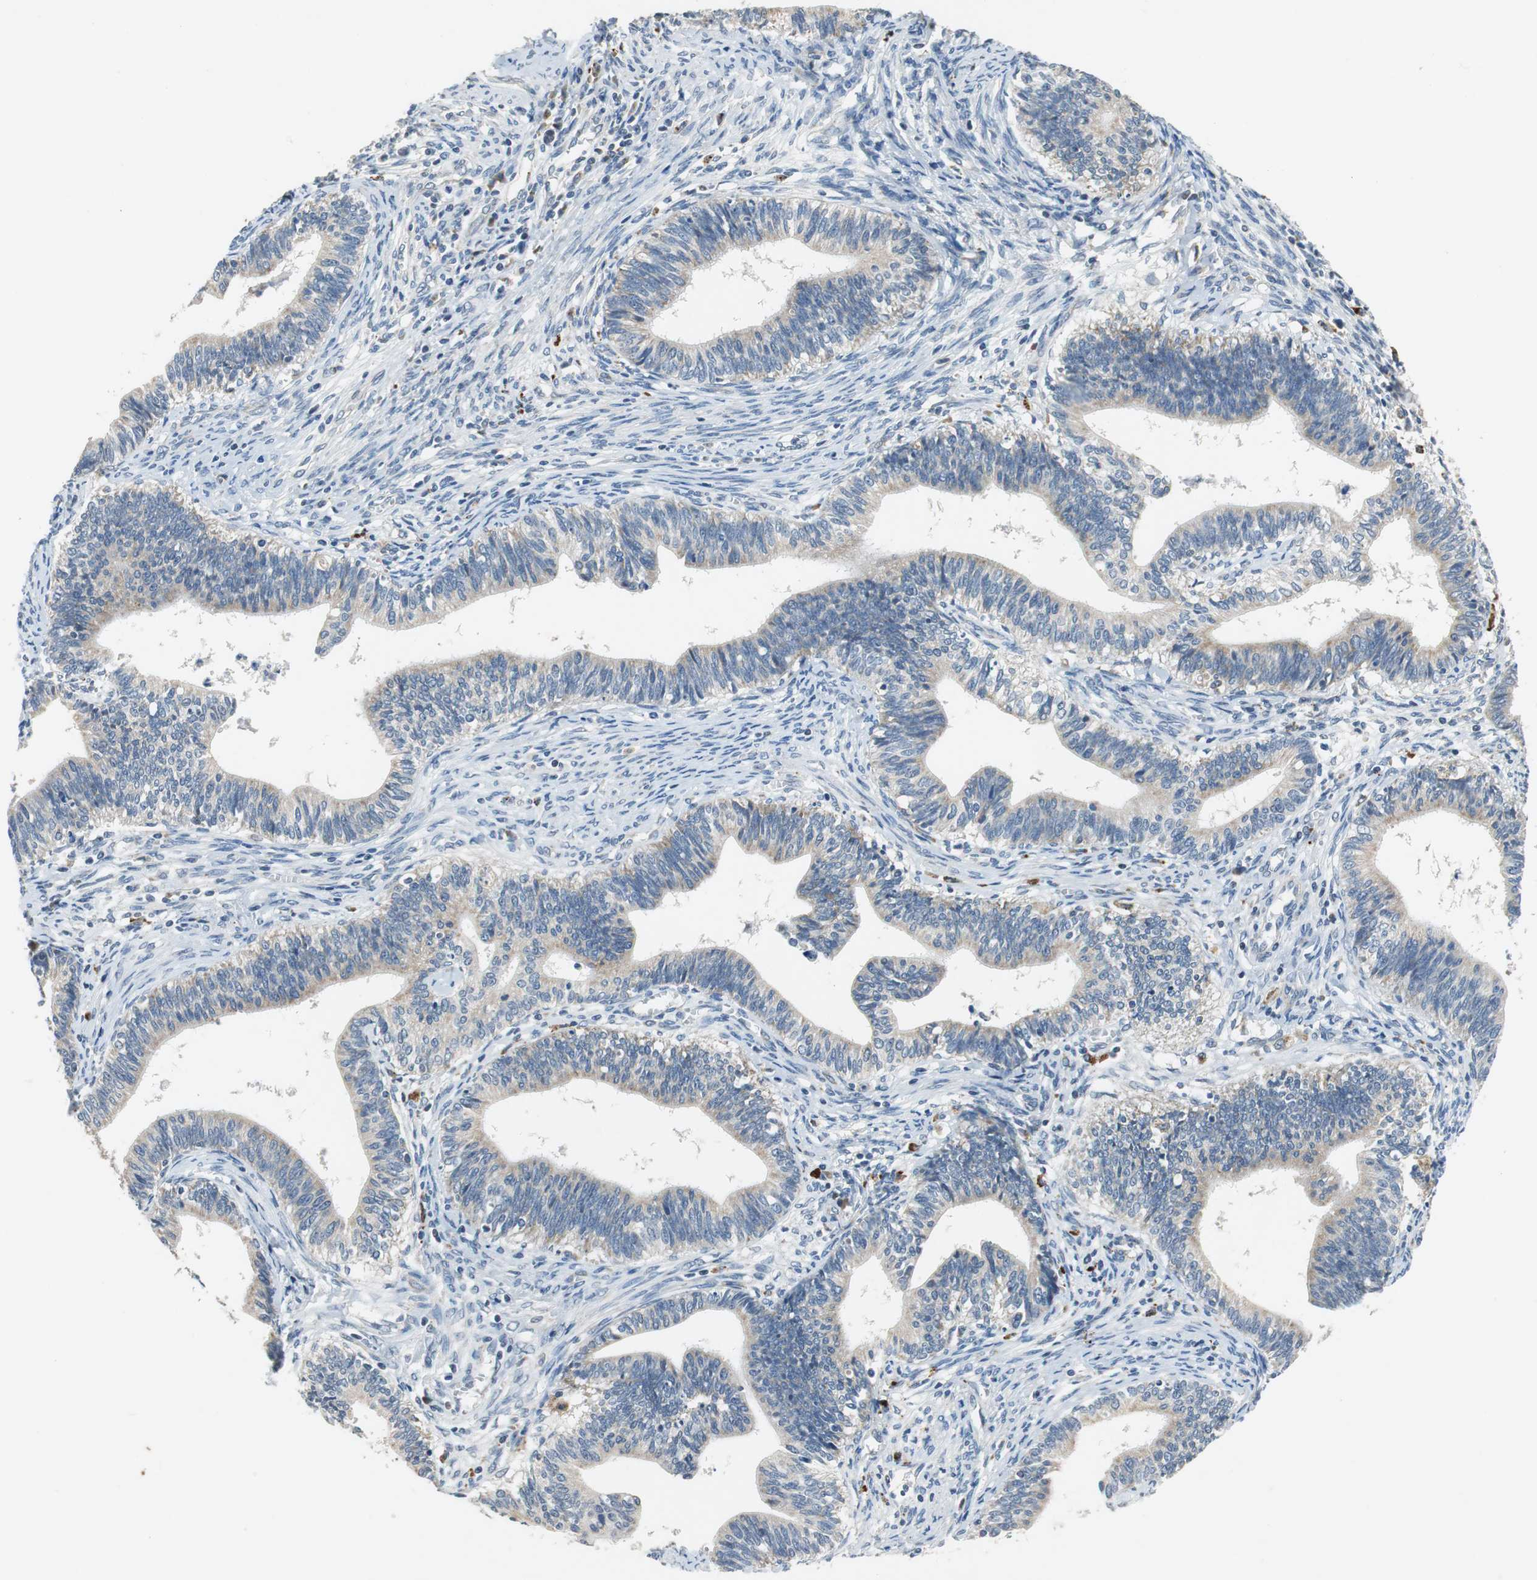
{"staining": {"intensity": "weak", "quantity": "25%-75%", "location": "cytoplasmic/membranous"}, "tissue": "cervical cancer", "cell_type": "Tumor cells", "image_type": "cancer", "snomed": [{"axis": "morphology", "description": "Adenocarcinoma, NOS"}, {"axis": "topography", "description": "Cervix"}], "caption": "Weak cytoplasmic/membranous expression is appreciated in approximately 25%-75% of tumor cells in cervical cancer (adenocarcinoma). (Stains: DAB in brown, nuclei in blue, Microscopy: brightfield microscopy at high magnification).", "gene": "NLGN1", "patient": {"sex": "female", "age": 44}}